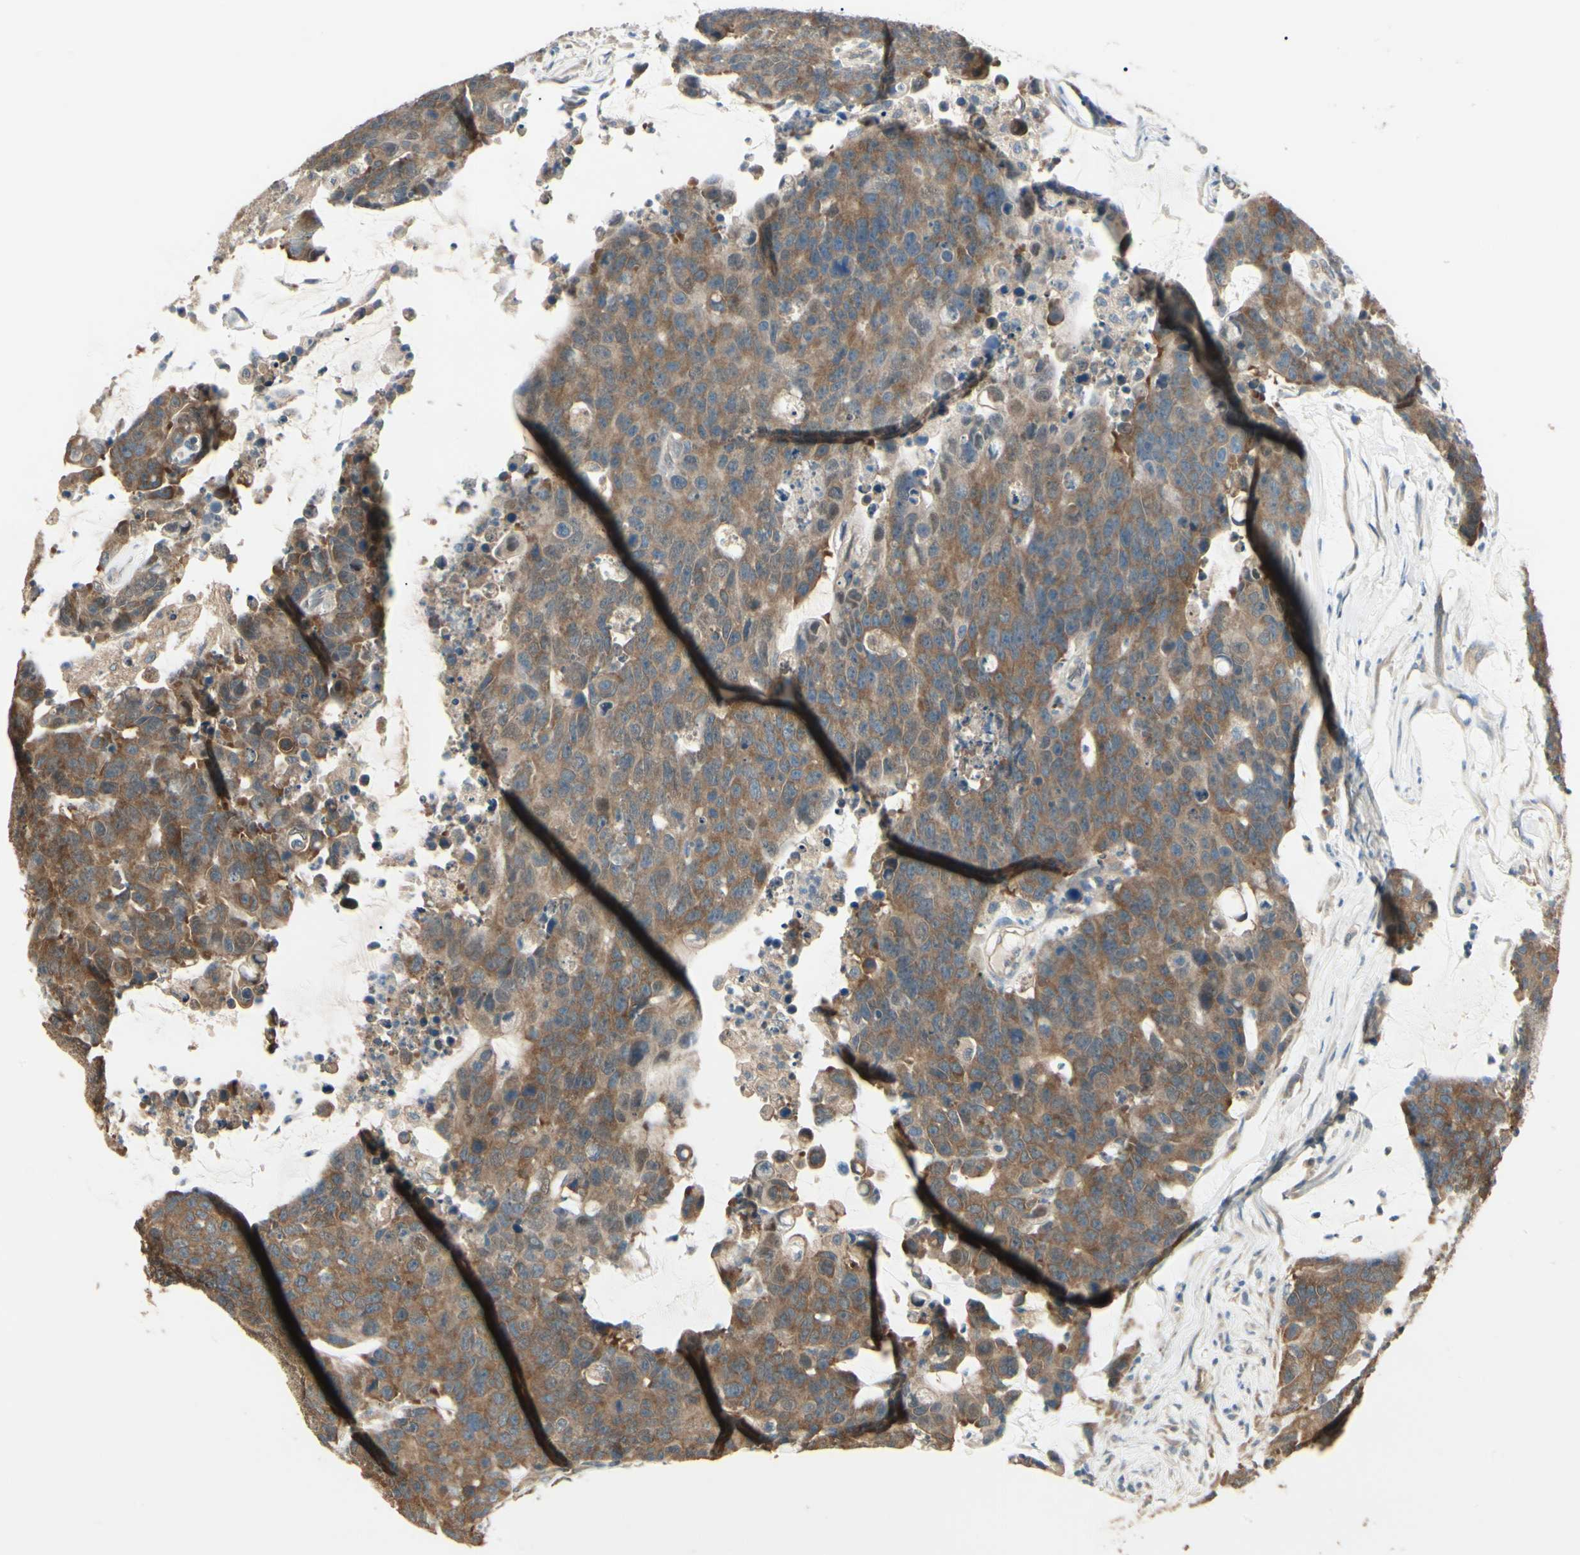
{"staining": {"intensity": "moderate", "quantity": ">75%", "location": "cytoplasmic/membranous"}, "tissue": "colorectal cancer", "cell_type": "Tumor cells", "image_type": "cancer", "snomed": [{"axis": "morphology", "description": "Adenocarcinoma, NOS"}, {"axis": "topography", "description": "Colon"}], "caption": "A micrograph of human colorectal cancer (adenocarcinoma) stained for a protein demonstrates moderate cytoplasmic/membranous brown staining in tumor cells.", "gene": "CCT7", "patient": {"sex": "female", "age": 86}}